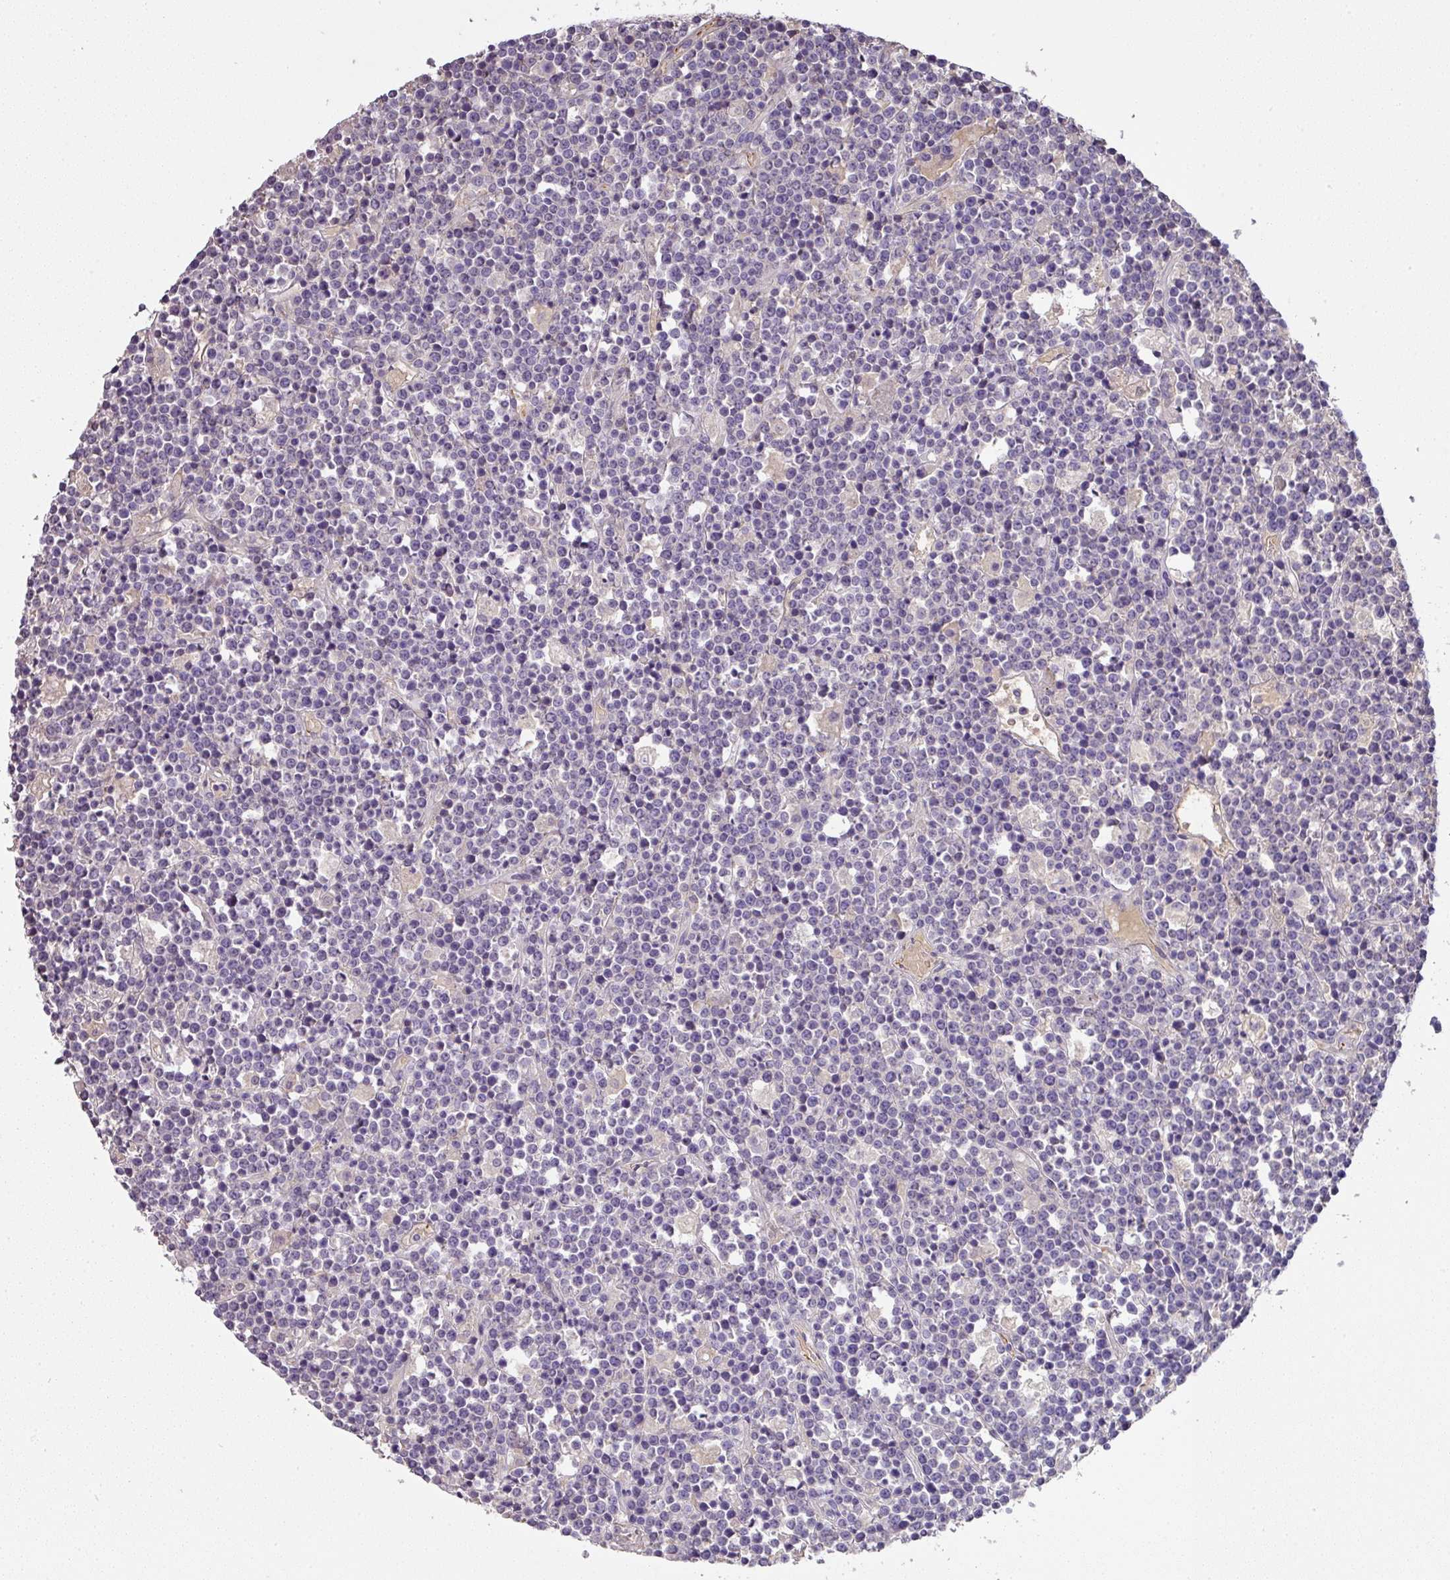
{"staining": {"intensity": "negative", "quantity": "none", "location": "none"}, "tissue": "lymphoma", "cell_type": "Tumor cells", "image_type": "cancer", "snomed": [{"axis": "morphology", "description": "Malignant lymphoma, non-Hodgkin's type, High grade"}, {"axis": "topography", "description": "Ovary"}], "caption": "Tumor cells show no significant positivity in lymphoma.", "gene": "CCZ1", "patient": {"sex": "female", "age": 56}}